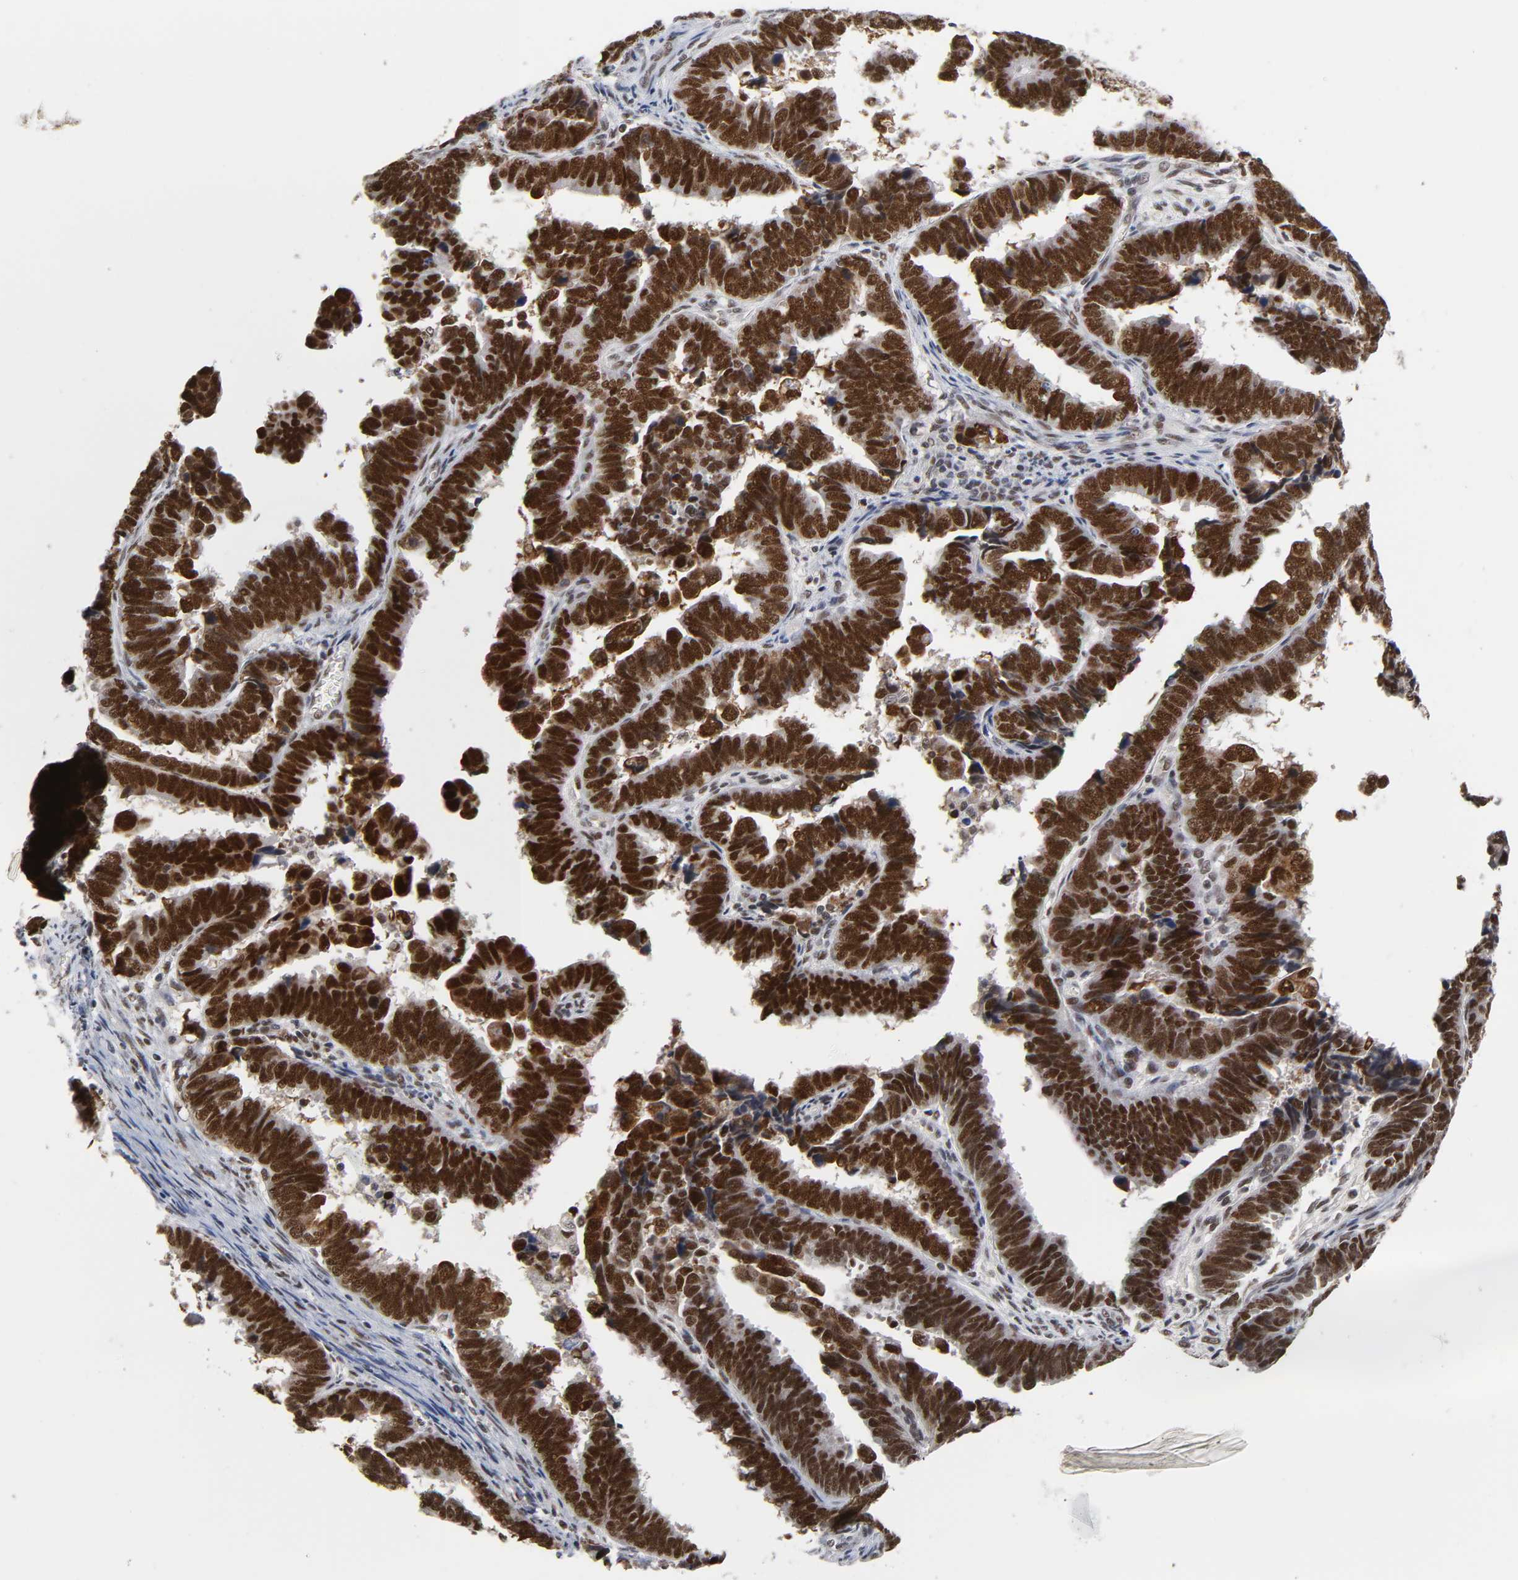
{"staining": {"intensity": "strong", "quantity": ">75%", "location": "nuclear"}, "tissue": "endometrial cancer", "cell_type": "Tumor cells", "image_type": "cancer", "snomed": [{"axis": "morphology", "description": "Adenocarcinoma, NOS"}, {"axis": "topography", "description": "Endometrium"}], "caption": "IHC of endometrial cancer demonstrates high levels of strong nuclear staining in about >75% of tumor cells.", "gene": "TRIM33", "patient": {"sex": "female", "age": 75}}